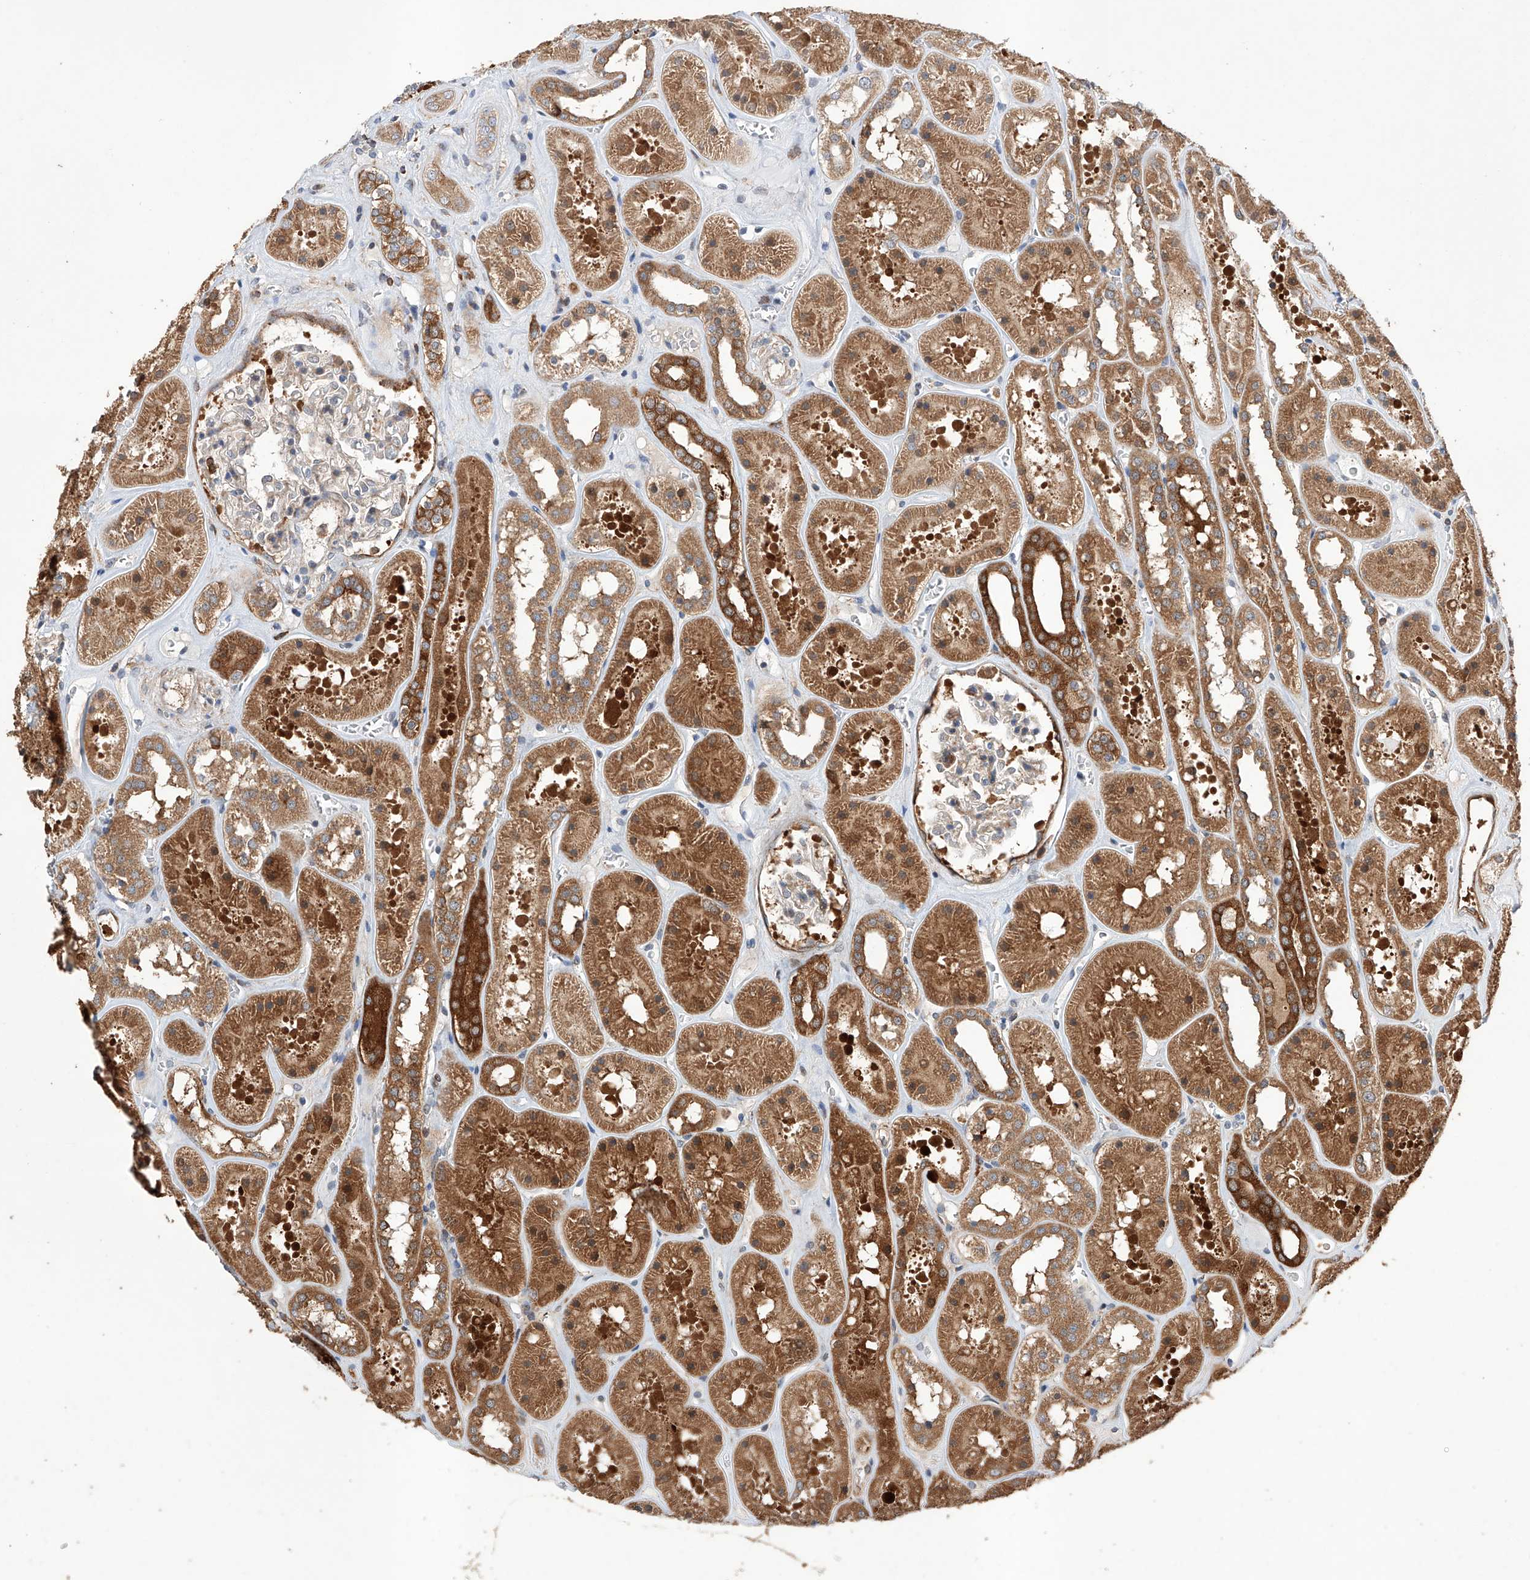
{"staining": {"intensity": "moderate", "quantity": "<25%", "location": "cytoplasmic/membranous"}, "tissue": "kidney", "cell_type": "Cells in glomeruli", "image_type": "normal", "snomed": [{"axis": "morphology", "description": "Normal tissue, NOS"}, {"axis": "topography", "description": "Kidney"}], "caption": "Immunohistochemistry histopathology image of benign human kidney stained for a protein (brown), which exhibits low levels of moderate cytoplasmic/membranous positivity in about <25% of cells in glomeruli.", "gene": "TIMM23", "patient": {"sex": "female", "age": 41}}